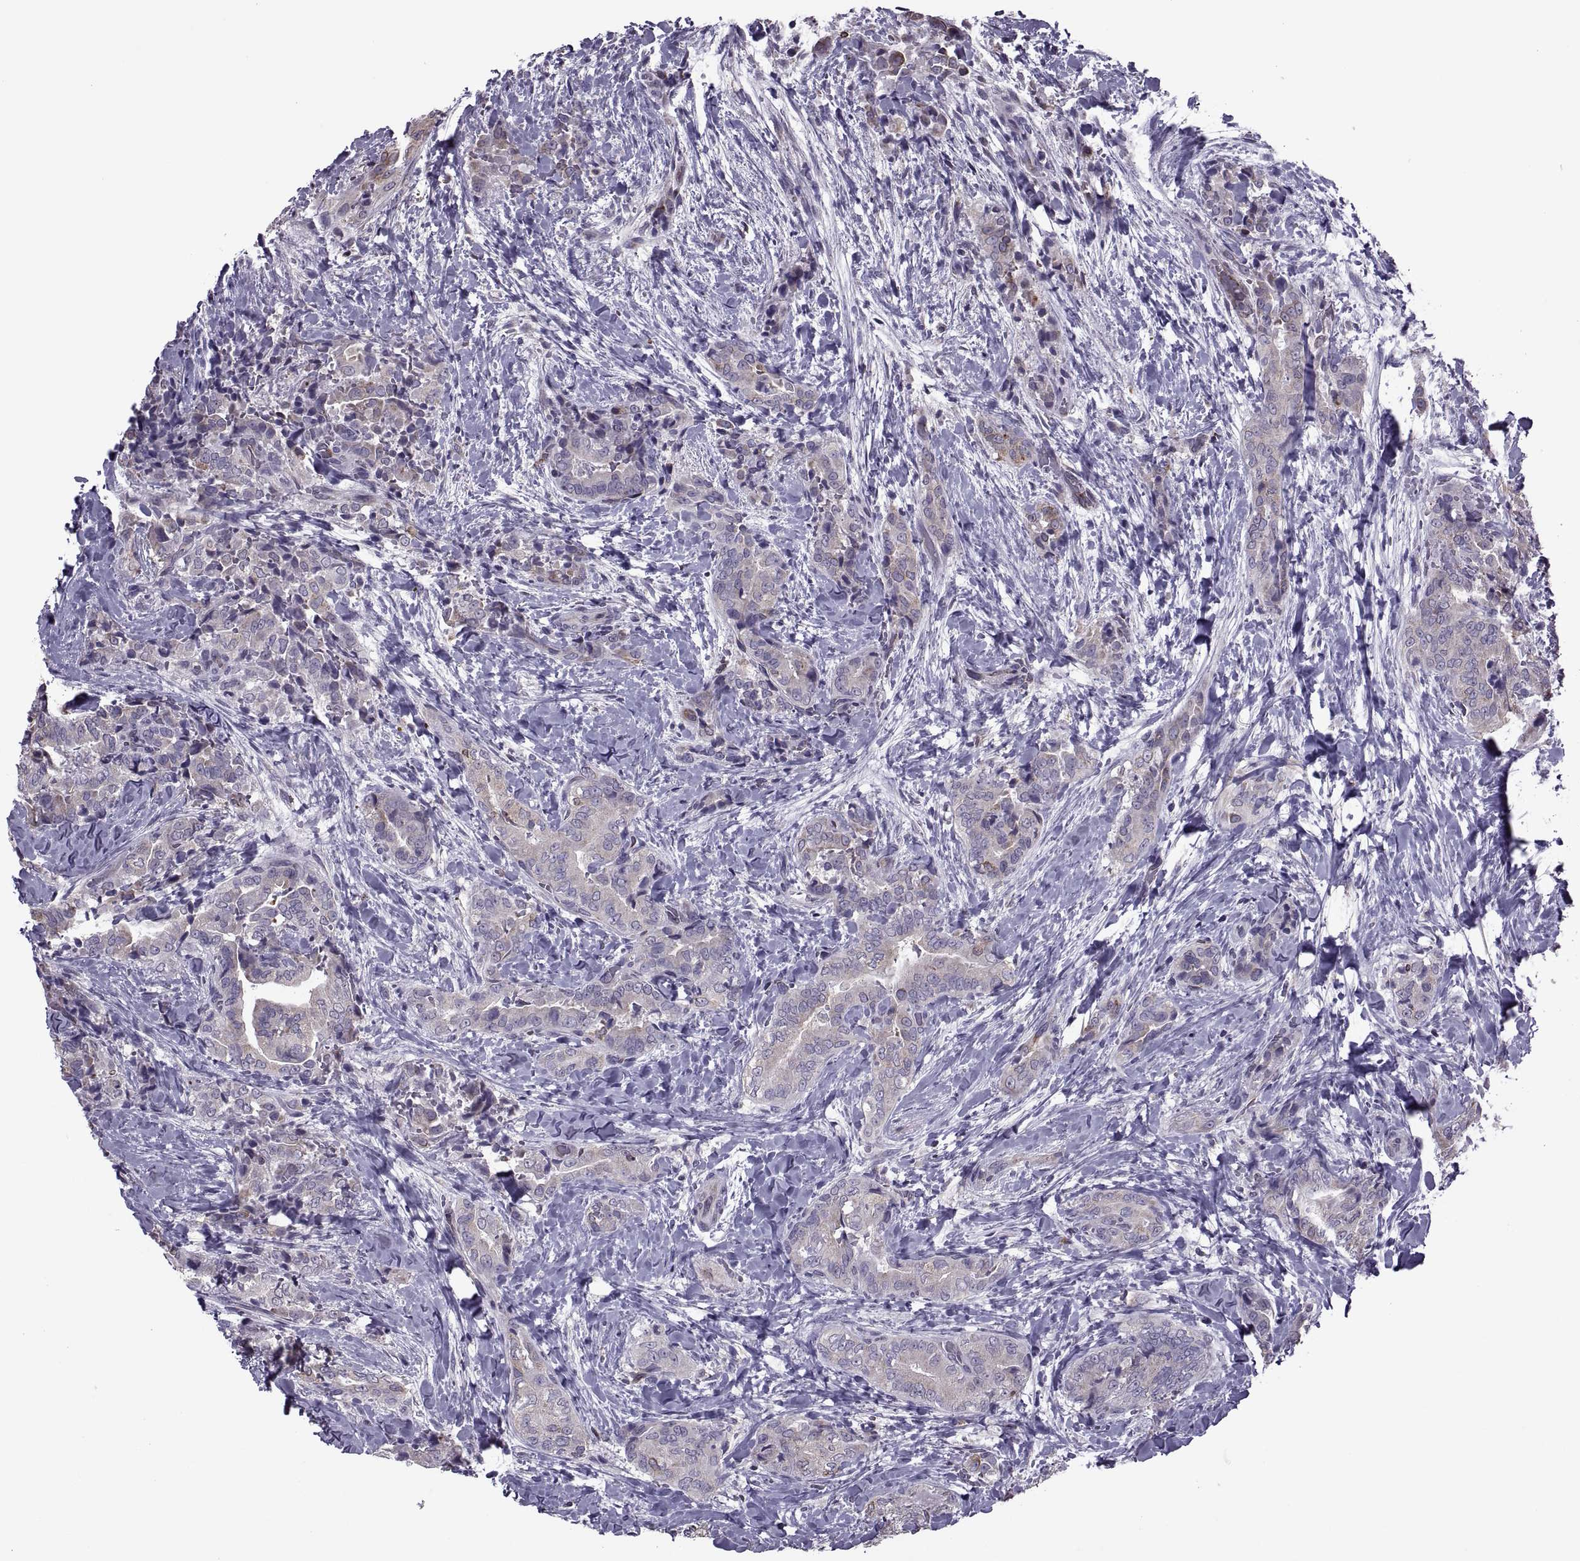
{"staining": {"intensity": "weak", "quantity": "25%-75%", "location": "cytoplasmic/membranous"}, "tissue": "thyroid cancer", "cell_type": "Tumor cells", "image_type": "cancer", "snomed": [{"axis": "morphology", "description": "Papillary adenocarcinoma, NOS"}, {"axis": "topography", "description": "Thyroid gland"}], "caption": "Human thyroid cancer (papillary adenocarcinoma) stained with a brown dye exhibits weak cytoplasmic/membranous positive positivity in about 25%-75% of tumor cells.", "gene": "PABPC1", "patient": {"sex": "male", "age": 61}}